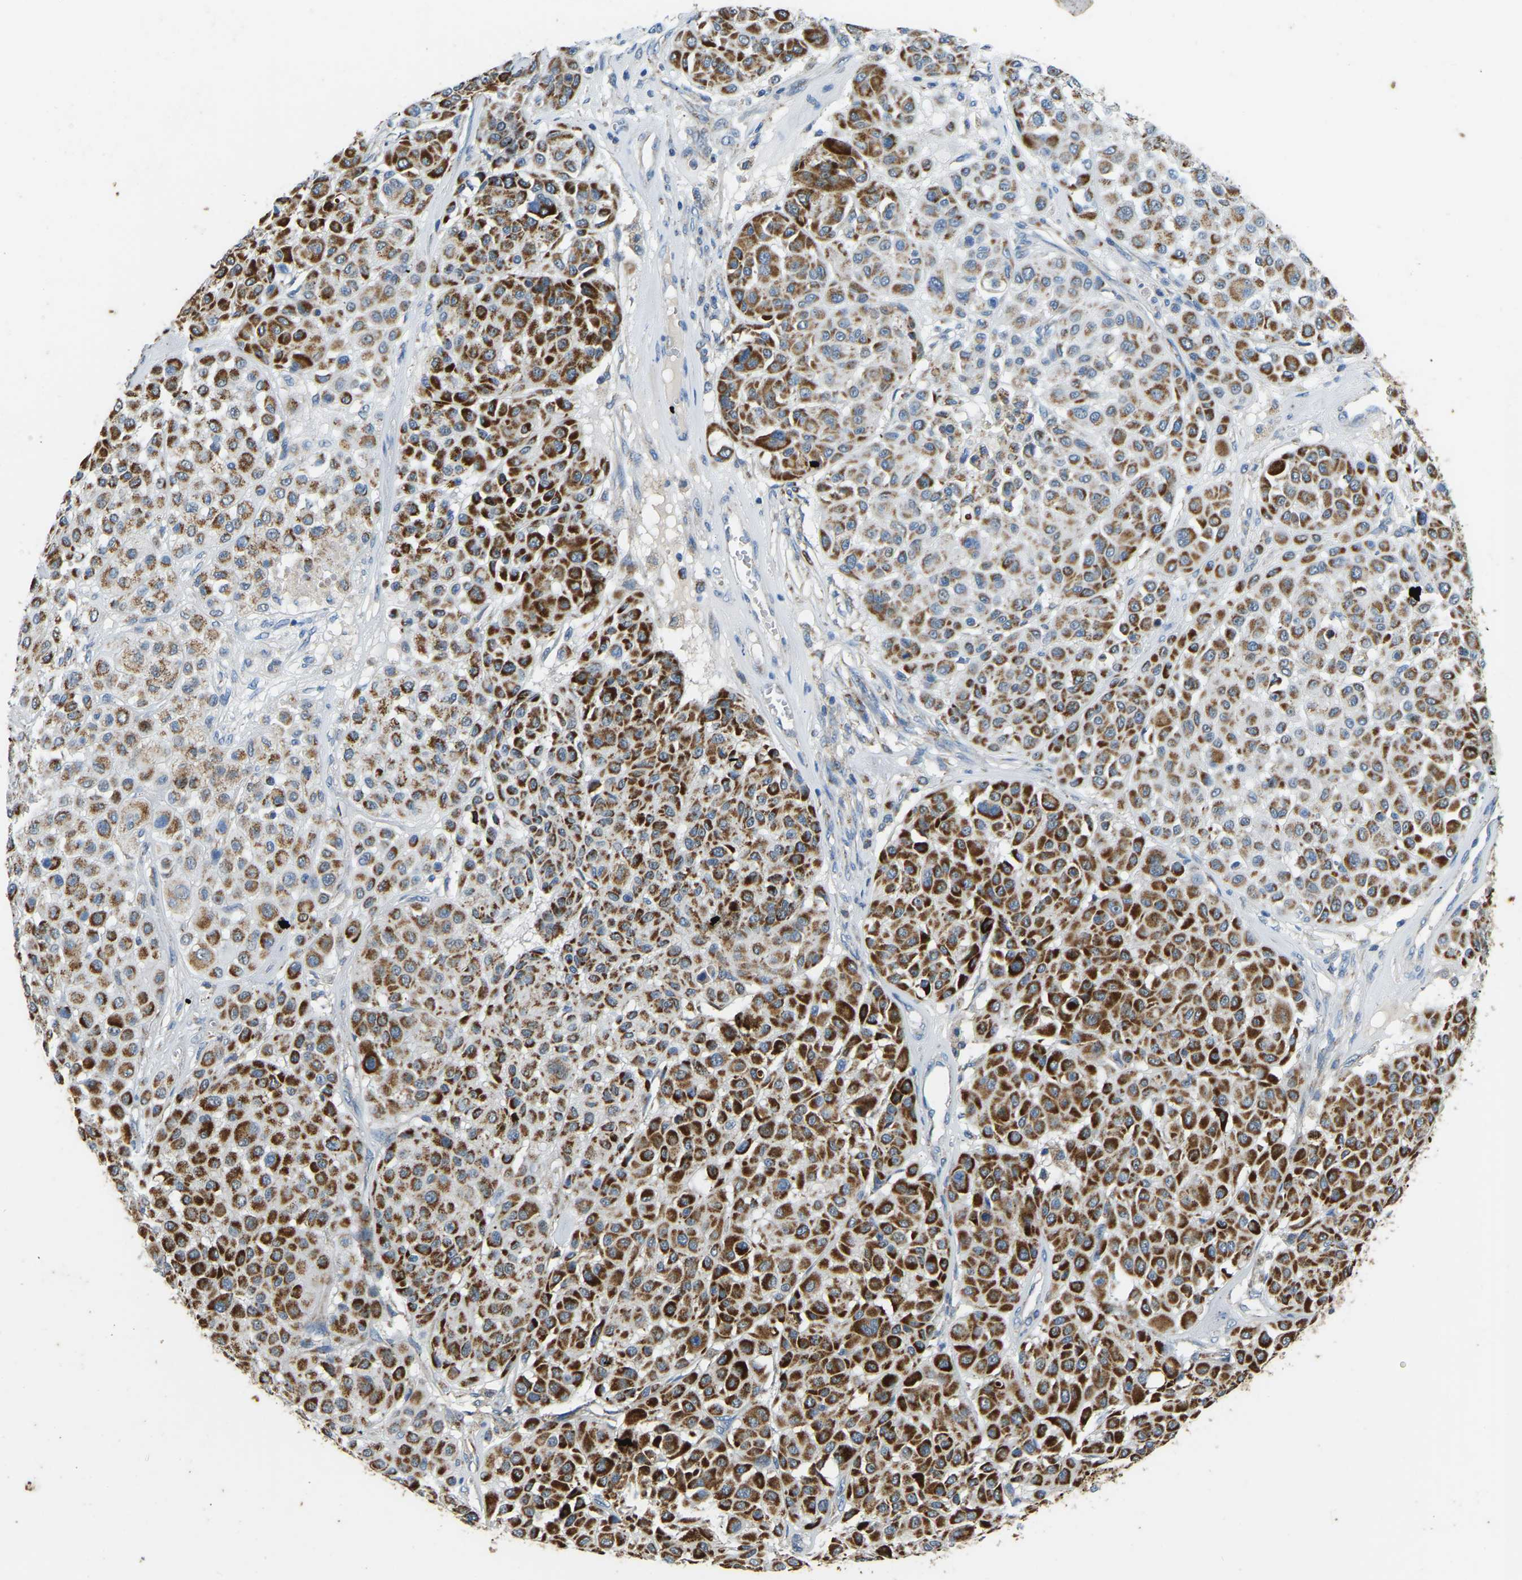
{"staining": {"intensity": "strong", "quantity": ">75%", "location": "cytoplasmic/membranous"}, "tissue": "melanoma", "cell_type": "Tumor cells", "image_type": "cancer", "snomed": [{"axis": "morphology", "description": "Malignant melanoma, Metastatic site"}, {"axis": "topography", "description": "Soft tissue"}], "caption": "A brown stain shows strong cytoplasmic/membranous positivity of a protein in human melanoma tumor cells.", "gene": "ZNF200", "patient": {"sex": "male", "age": 41}}